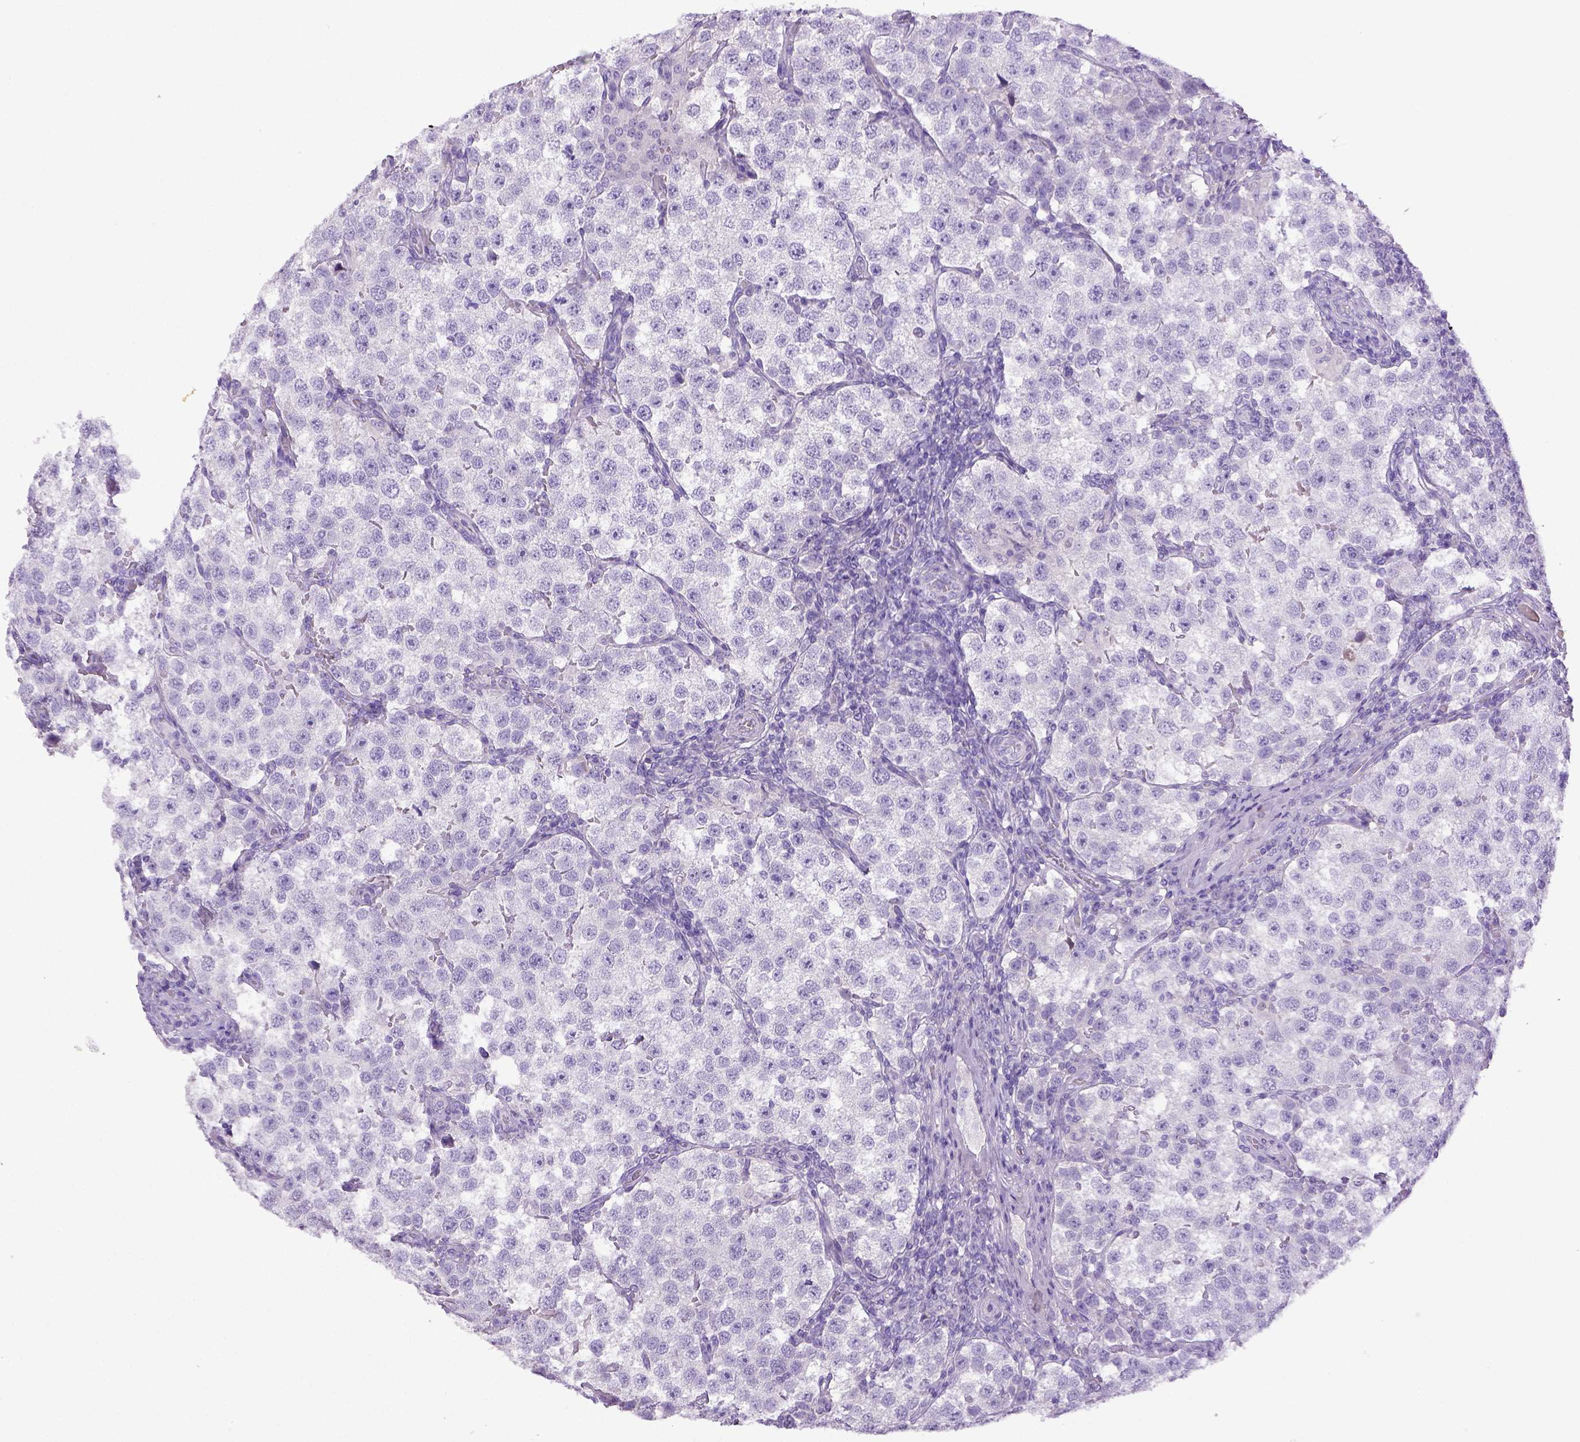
{"staining": {"intensity": "negative", "quantity": "none", "location": "none"}, "tissue": "testis cancer", "cell_type": "Tumor cells", "image_type": "cancer", "snomed": [{"axis": "morphology", "description": "Seminoma, NOS"}, {"axis": "topography", "description": "Testis"}], "caption": "An image of testis cancer stained for a protein shows no brown staining in tumor cells.", "gene": "ITIH4", "patient": {"sex": "male", "age": 37}}